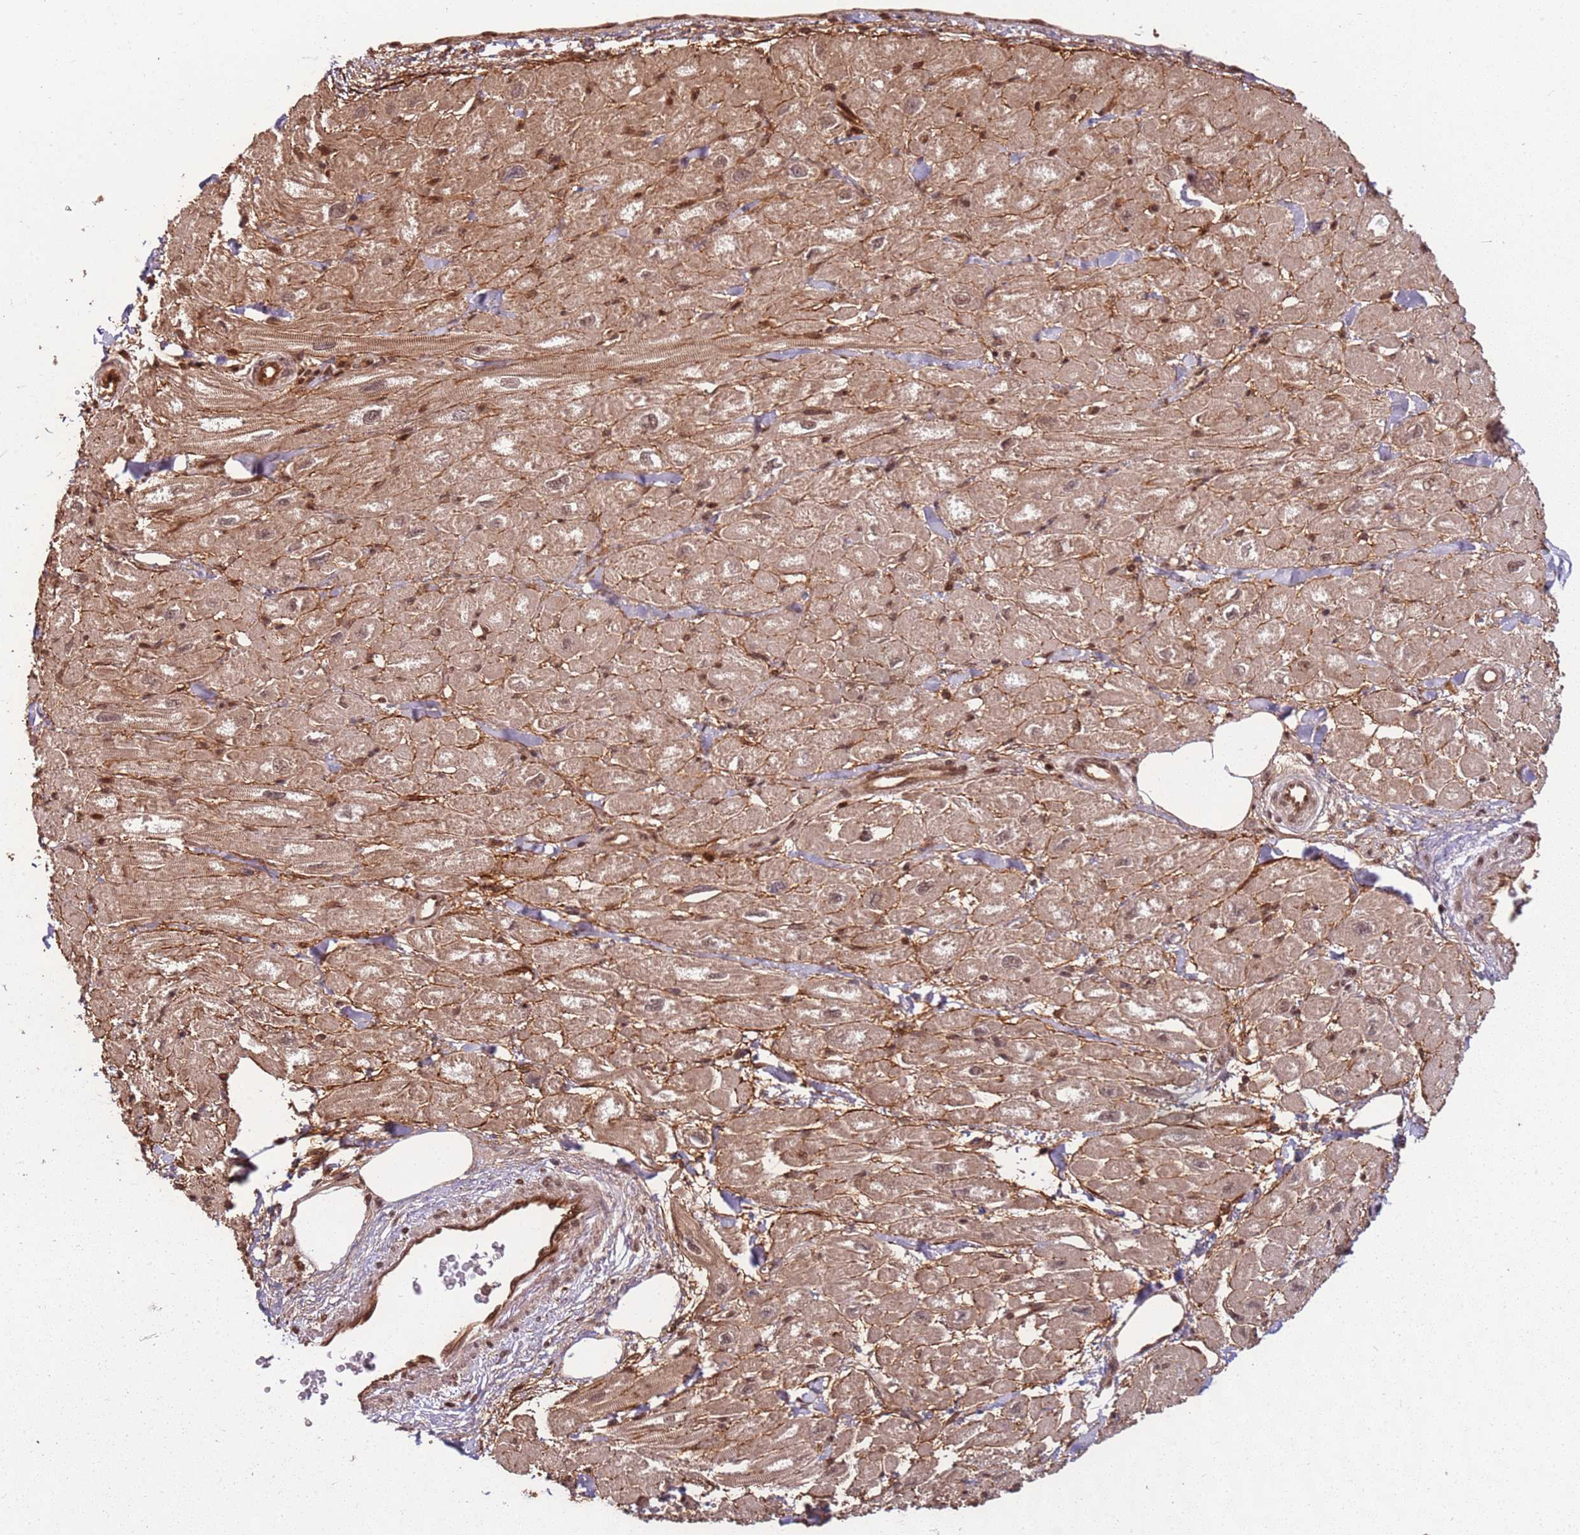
{"staining": {"intensity": "moderate", "quantity": "25%-75%", "location": "cytoplasmic/membranous,nuclear"}, "tissue": "heart muscle", "cell_type": "Cardiomyocytes", "image_type": "normal", "snomed": [{"axis": "morphology", "description": "Normal tissue, NOS"}, {"axis": "topography", "description": "Heart"}], "caption": "Approximately 25%-75% of cardiomyocytes in benign human heart muscle show moderate cytoplasmic/membranous,nuclear protein expression as visualized by brown immunohistochemical staining.", "gene": "PGLS", "patient": {"sex": "male", "age": 65}}